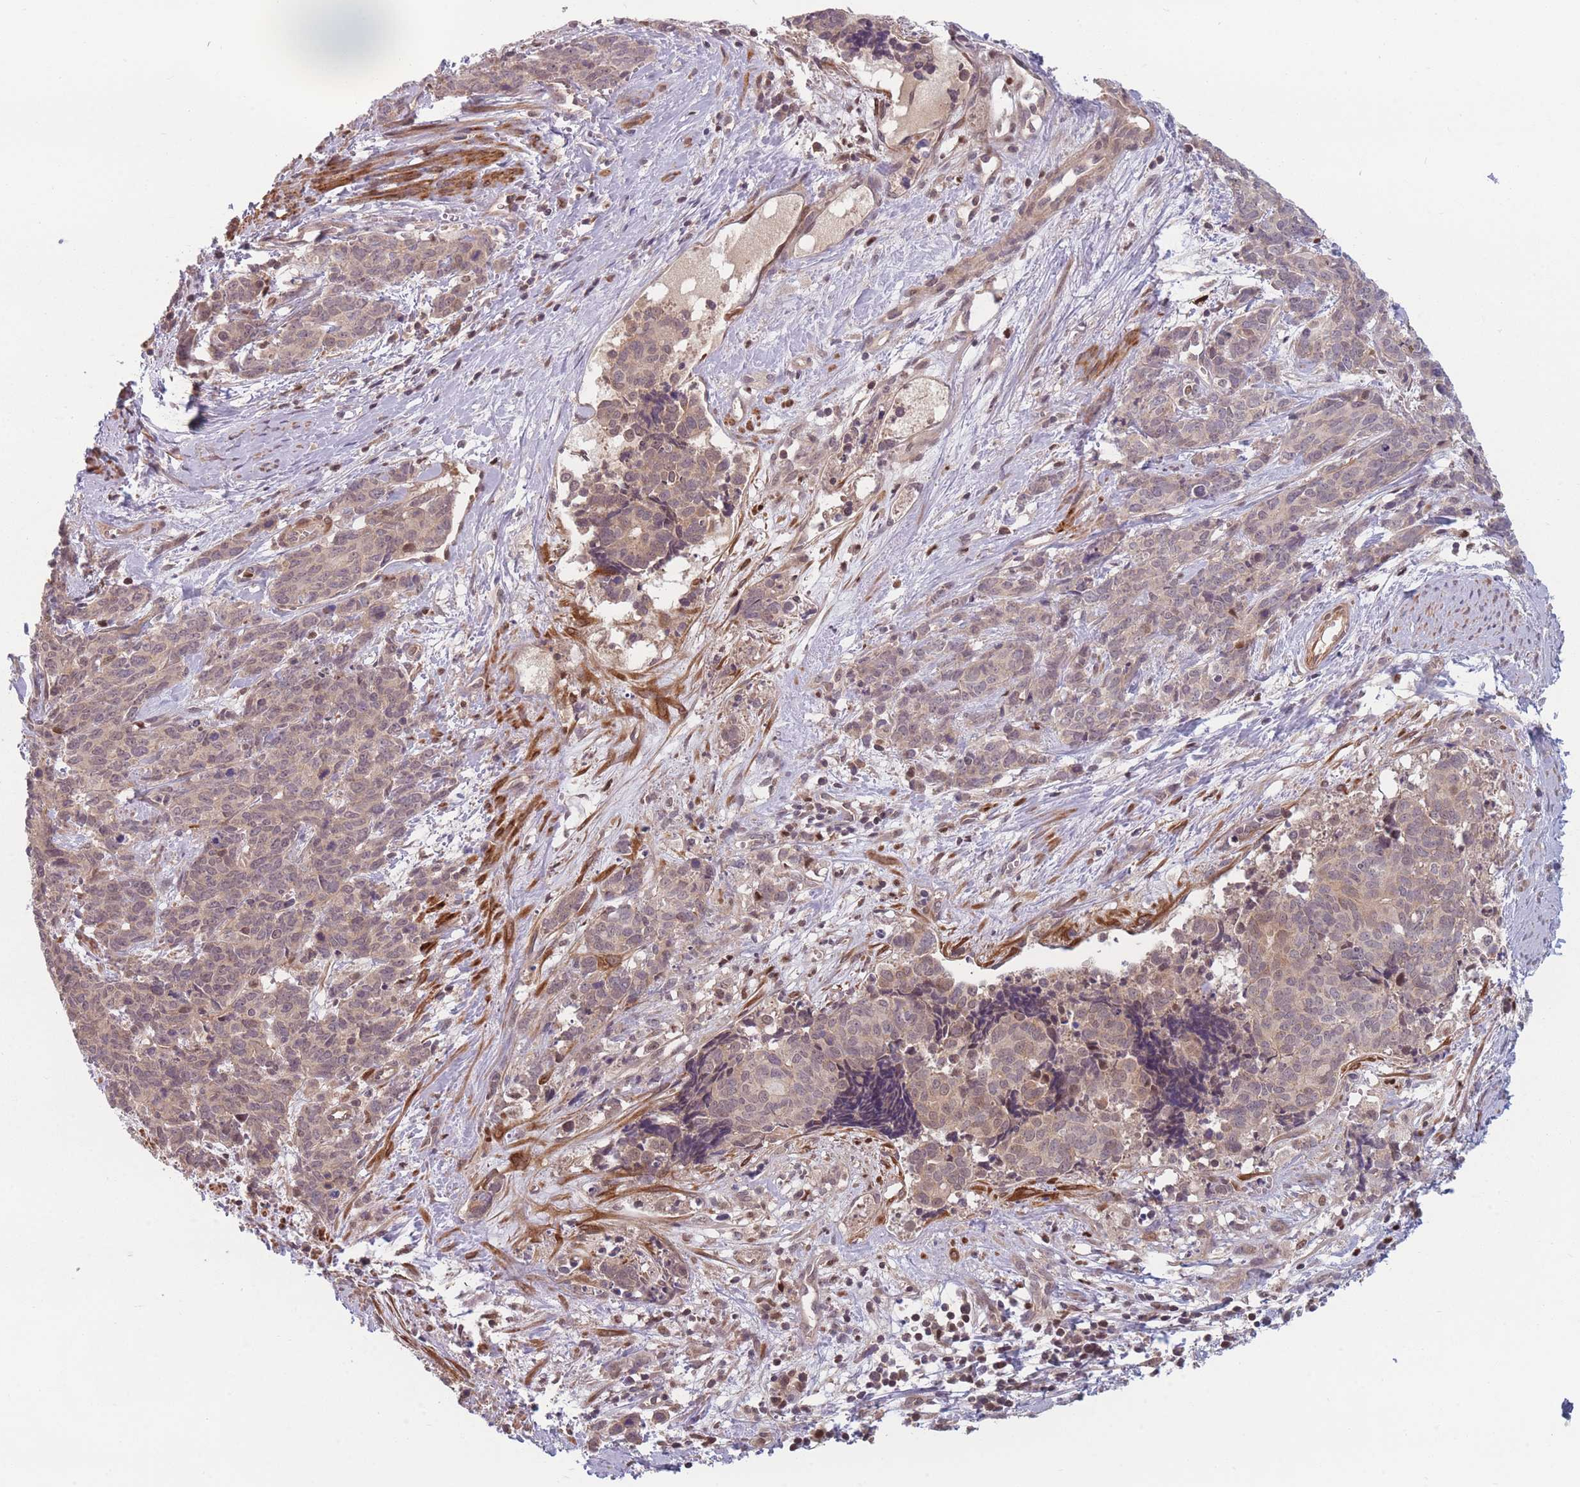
{"staining": {"intensity": "weak", "quantity": ">75%", "location": "cytoplasmic/membranous,nuclear"}, "tissue": "cervical cancer", "cell_type": "Tumor cells", "image_type": "cancer", "snomed": [{"axis": "morphology", "description": "Squamous cell carcinoma, NOS"}, {"axis": "topography", "description": "Cervix"}], "caption": "Approximately >75% of tumor cells in human cervical squamous cell carcinoma reveal weak cytoplasmic/membranous and nuclear protein expression as visualized by brown immunohistochemical staining.", "gene": "FAM153A", "patient": {"sex": "female", "age": 60}}